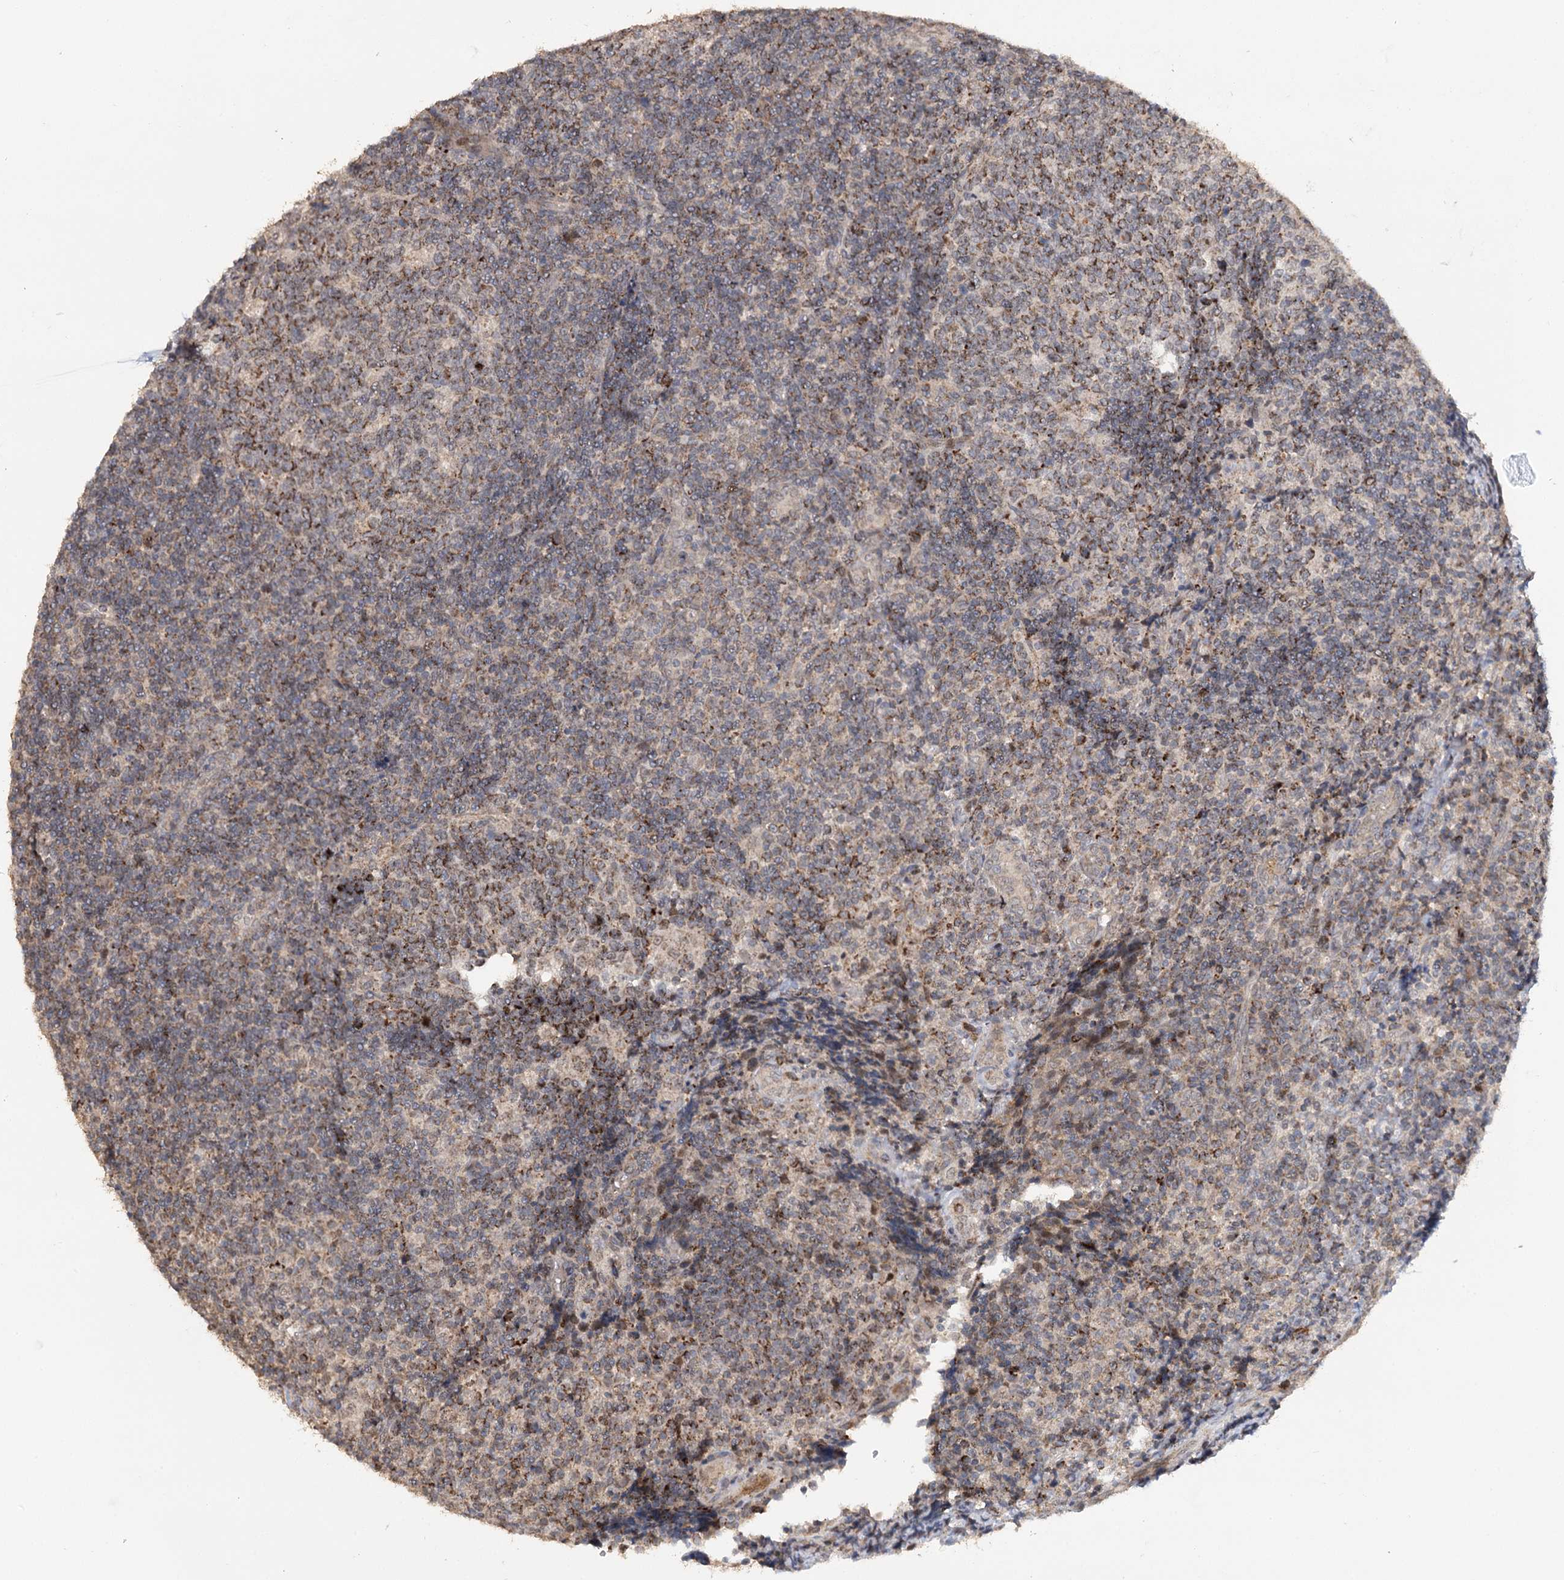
{"staining": {"intensity": "moderate", "quantity": "<25%", "location": "cytoplasmic/membranous"}, "tissue": "tonsil", "cell_type": "Germinal center cells", "image_type": "normal", "snomed": [{"axis": "morphology", "description": "Normal tissue, NOS"}, {"axis": "topography", "description": "Tonsil"}], "caption": "Protein staining of benign tonsil shows moderate cytoplasmic/membranous staining in approximately <25% of germinal center cells. (DAB (3,3'-diaminobenzidine) IHC with brightfield microscopy, high magnification).", "gene": "ZNRF3", "patient": {"sex": "female", "age": 19}}